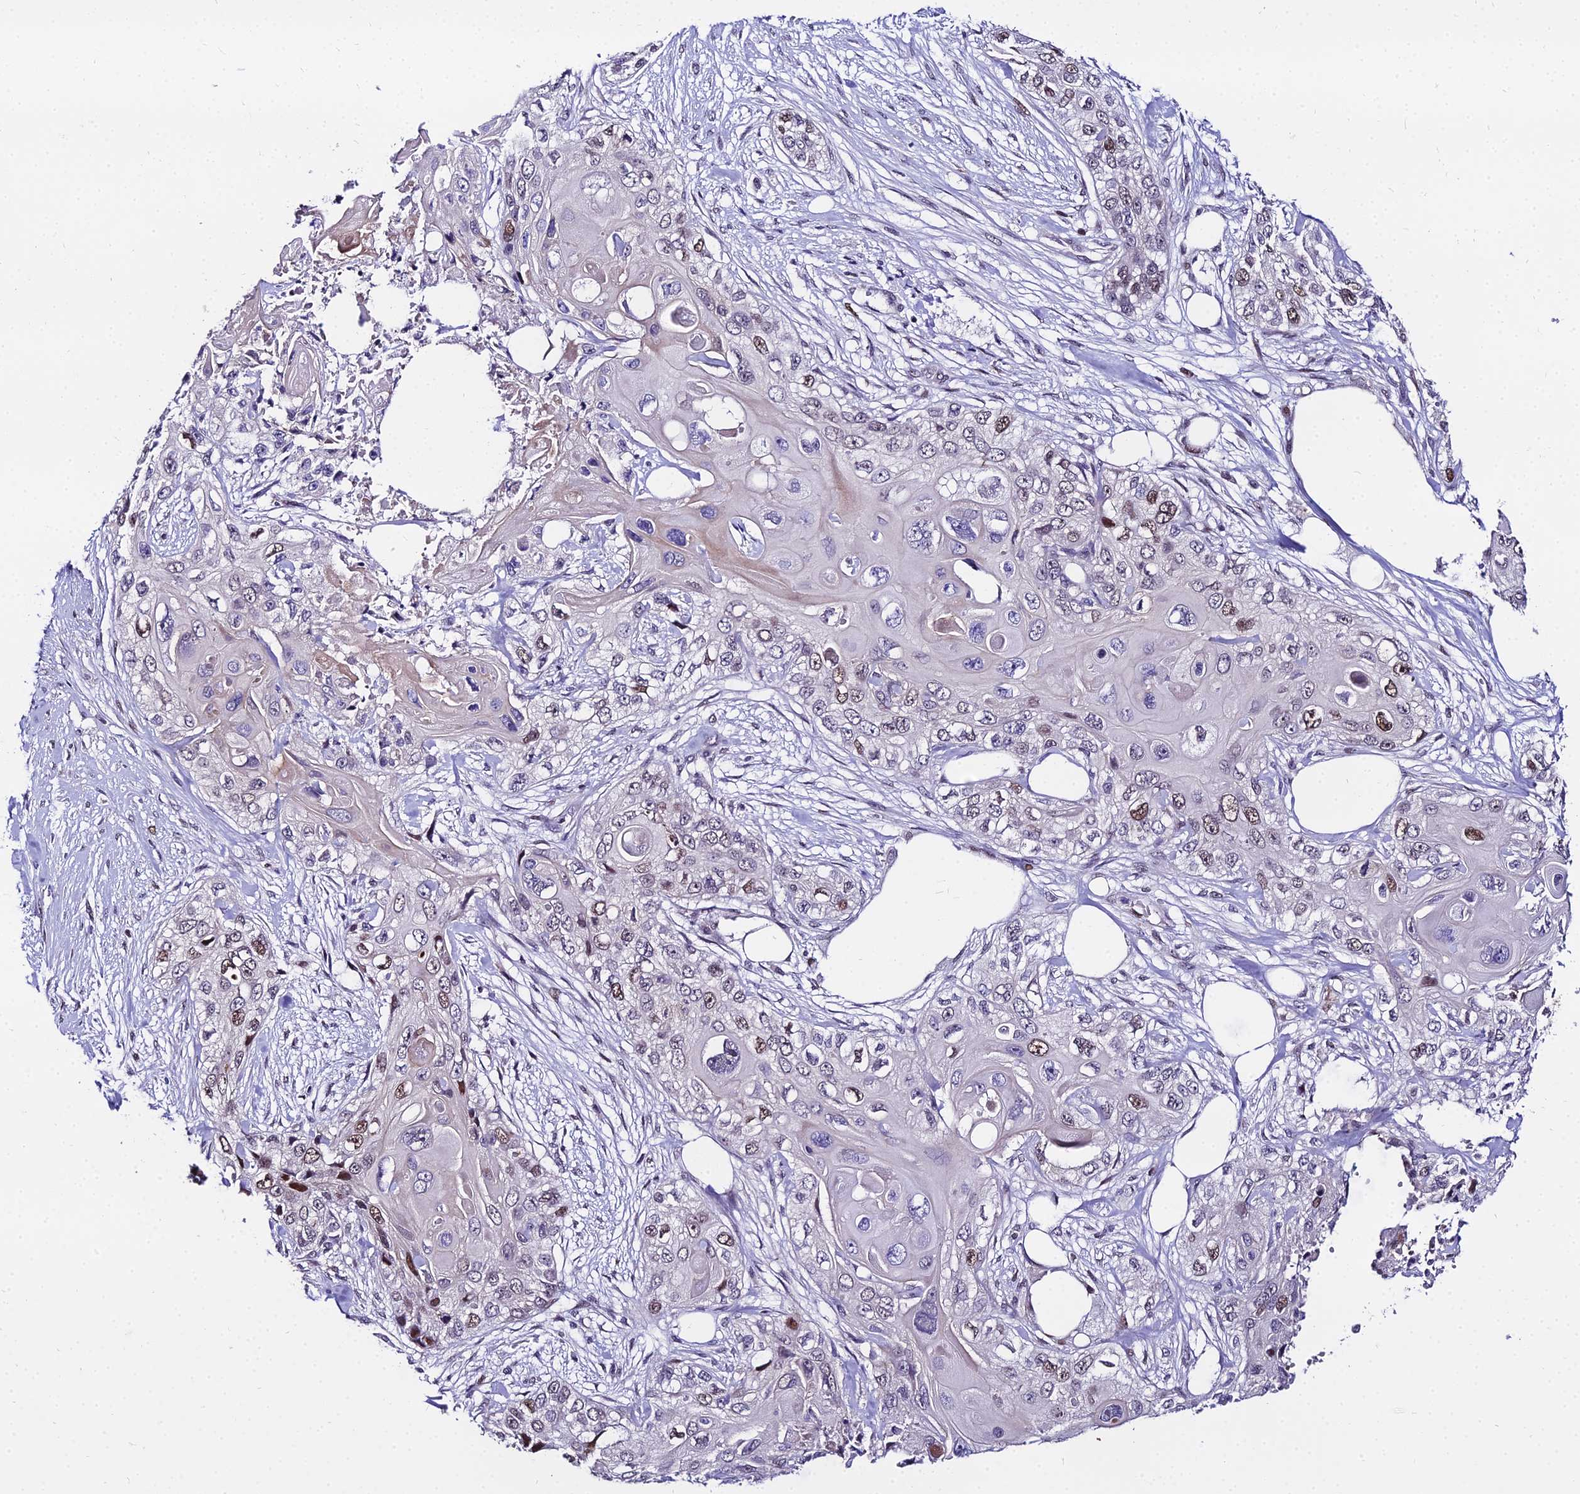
{"staining": {"intensity": "moderate", "quantity": "<25%", "location": "nuclear"}, "tissue": "skin cancer", "cell_type": "Tumor cells", "image_type": "cancer", "snomed": [{"axis": "morphology", "description": "Normal tissue, NOS"}, {"axis": "morphology", "description": "Squamous cell carcinoma, NOS"}, {"axis": "topography", "description": "Skin"}], "caption": "Skin cancer (squamous cell carcinoma) stained with DAB immunohistochemistry demonstrates low levels of moderate nuclear expression in approximately <25% of tumor cells.", "gene": "TRIML2", "patient": {"sex": "male", "age": 72}}